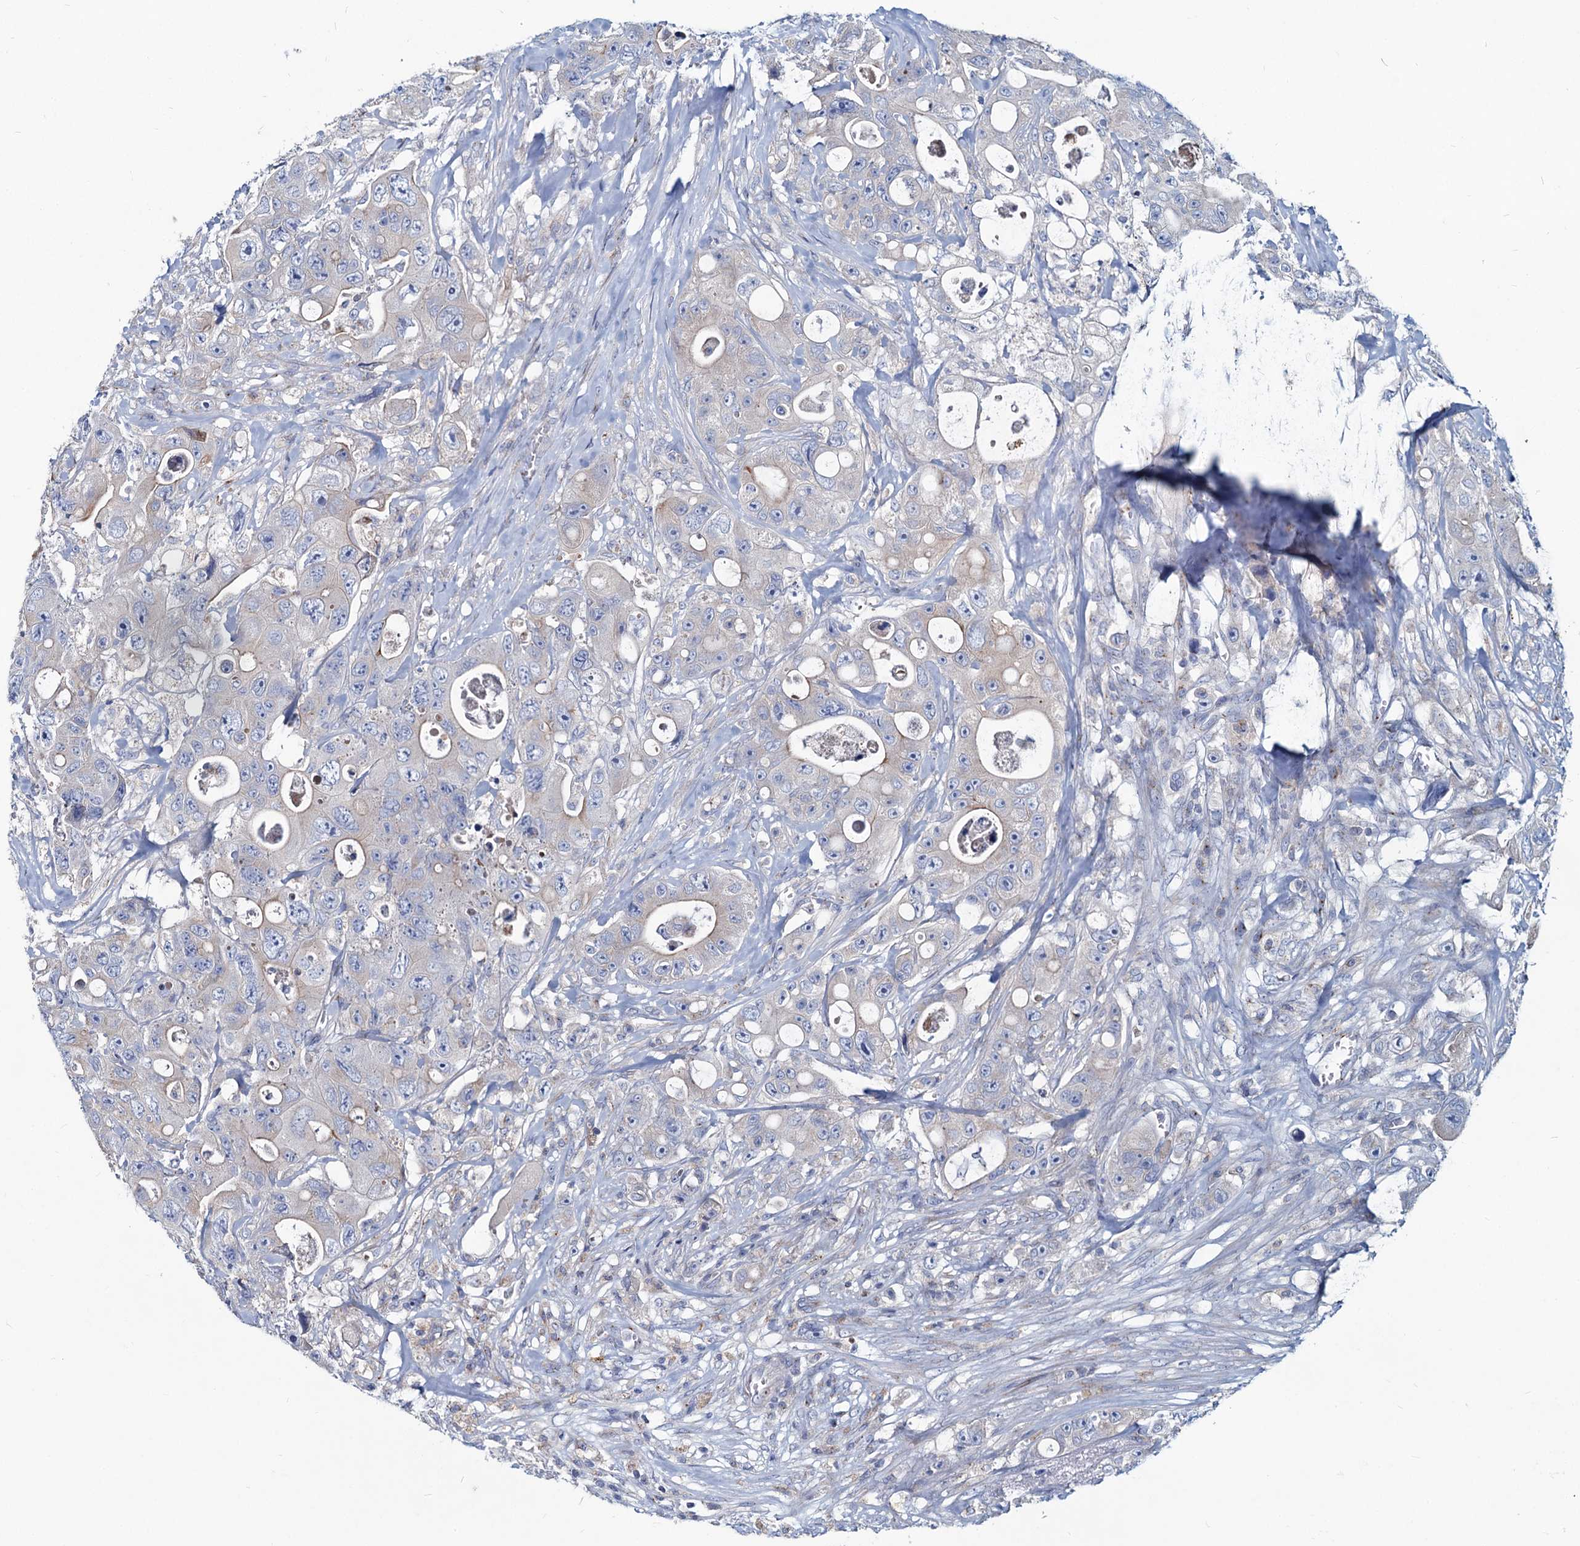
{"staining": {"intensity": "negative", "quantity": "none", "location": "none"}, "tissue": "colorectal cancer", "cell_type": "Tumor cells", "image_type": "cancer", "snomed": [{"axis": "morphology", "description": "Adenocarcinoma, NOS"}, {"axis": "topography", "description": "Colon"}], "caption": "A micrograph of human colorectal cancer is negative for staining in tumor cells. (Brightfield microscopy of DAB IHC at high magnification).", "gene": "AGBL4", "patient": {"sex": "female", "age": 46}}